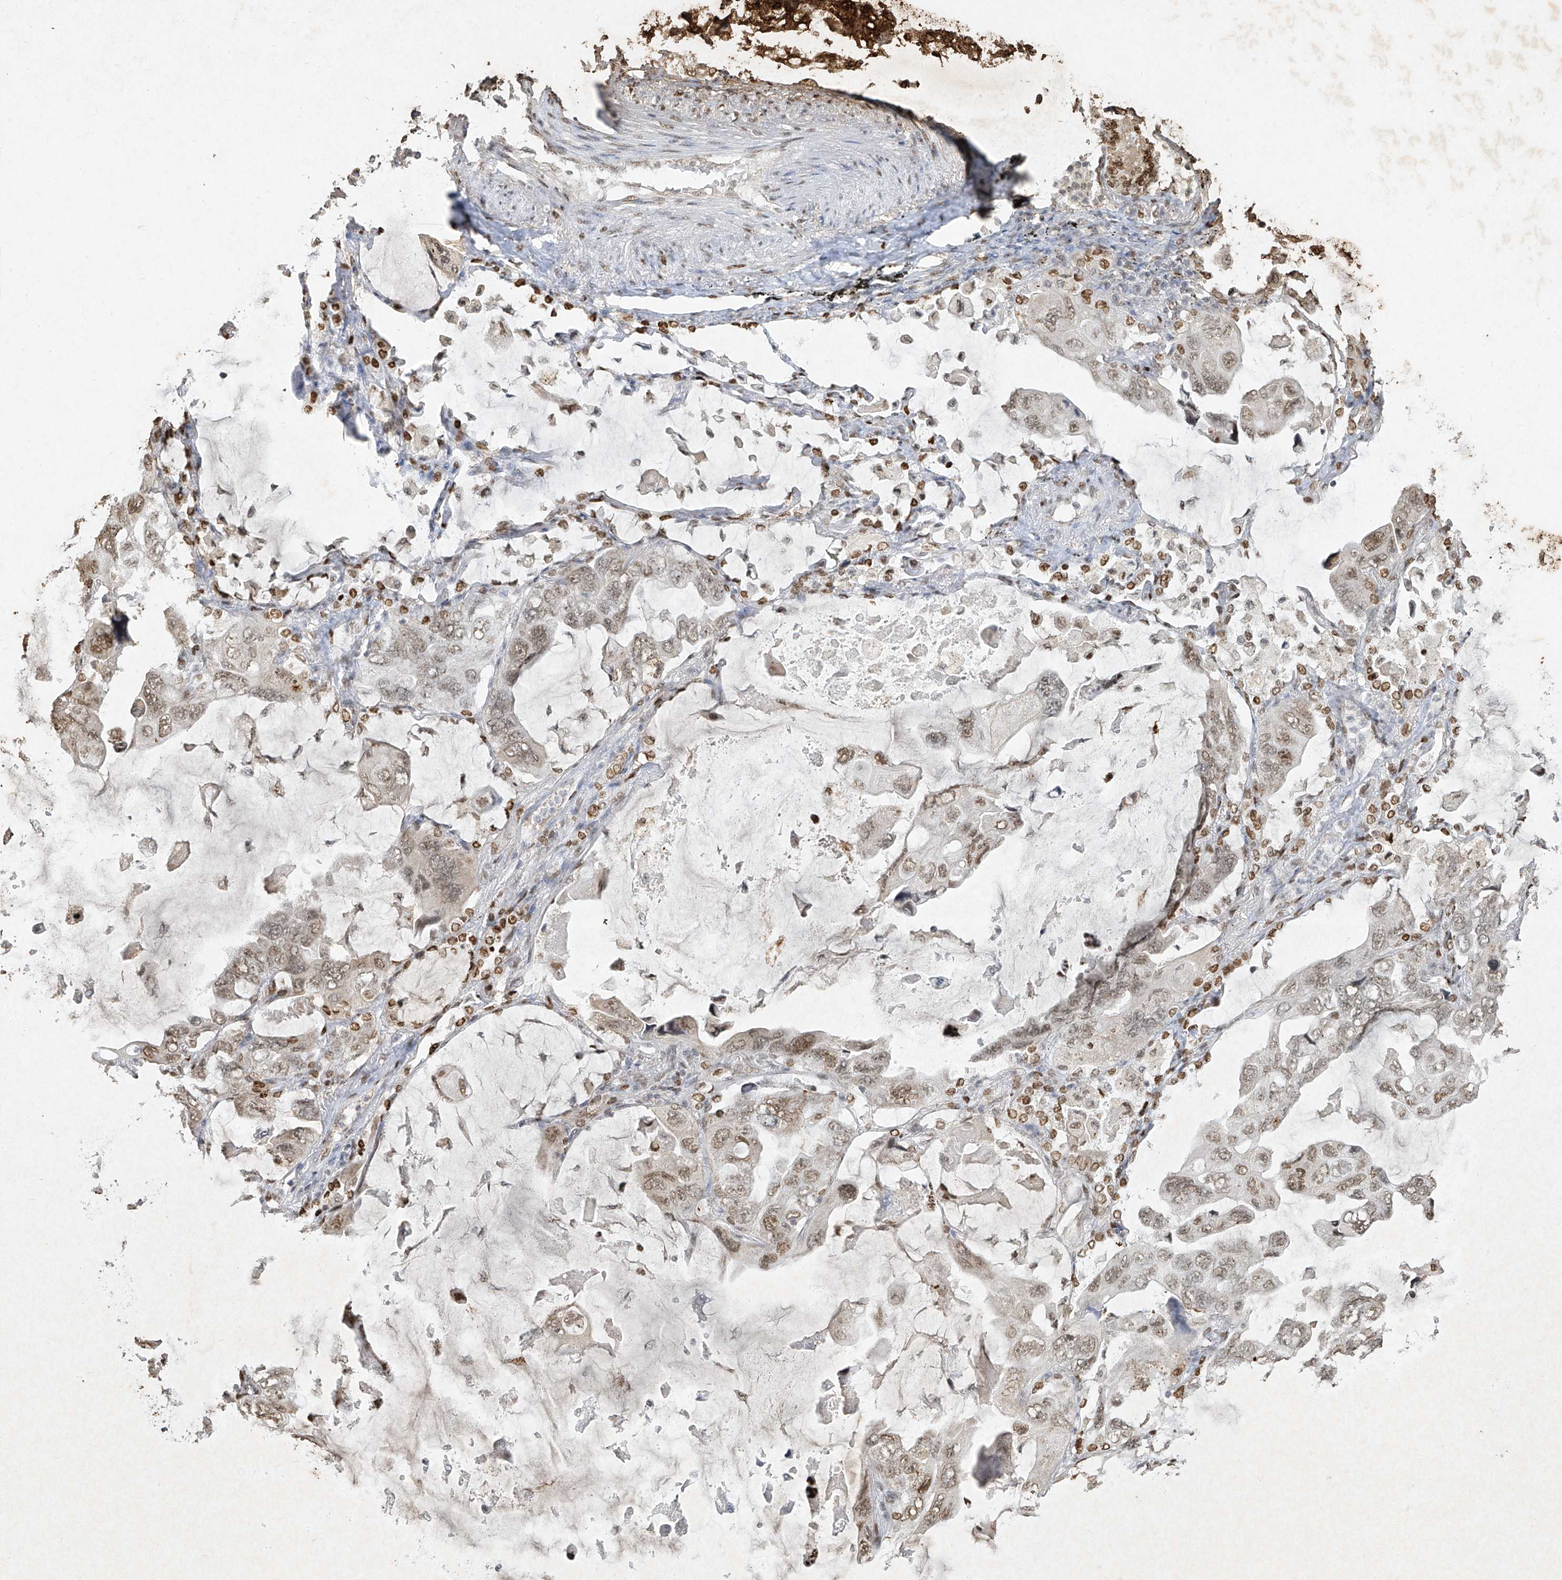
{"staining": {"intensity": "moderate", "quantity": "25%-75%", "location": "nuclear"}, "tissue": "lung cancer", "cell_type": "Tumor cells", "image_type": "cancer", "snomed": [{"axis": "morphology", "description": "Squamous cell carcinoma, NOS"}, {"axis": "topography", "description": "Lung"}], "caption": "This micrograph demonstrates immunohistochemistry staining of human lung cancer (squamous cell carcinoma), with medium moderate nuclear expression in about 25%-75% of tumor cells.", "gene": "ATRIP", "patient": {"sex": "female", "age": 73}}